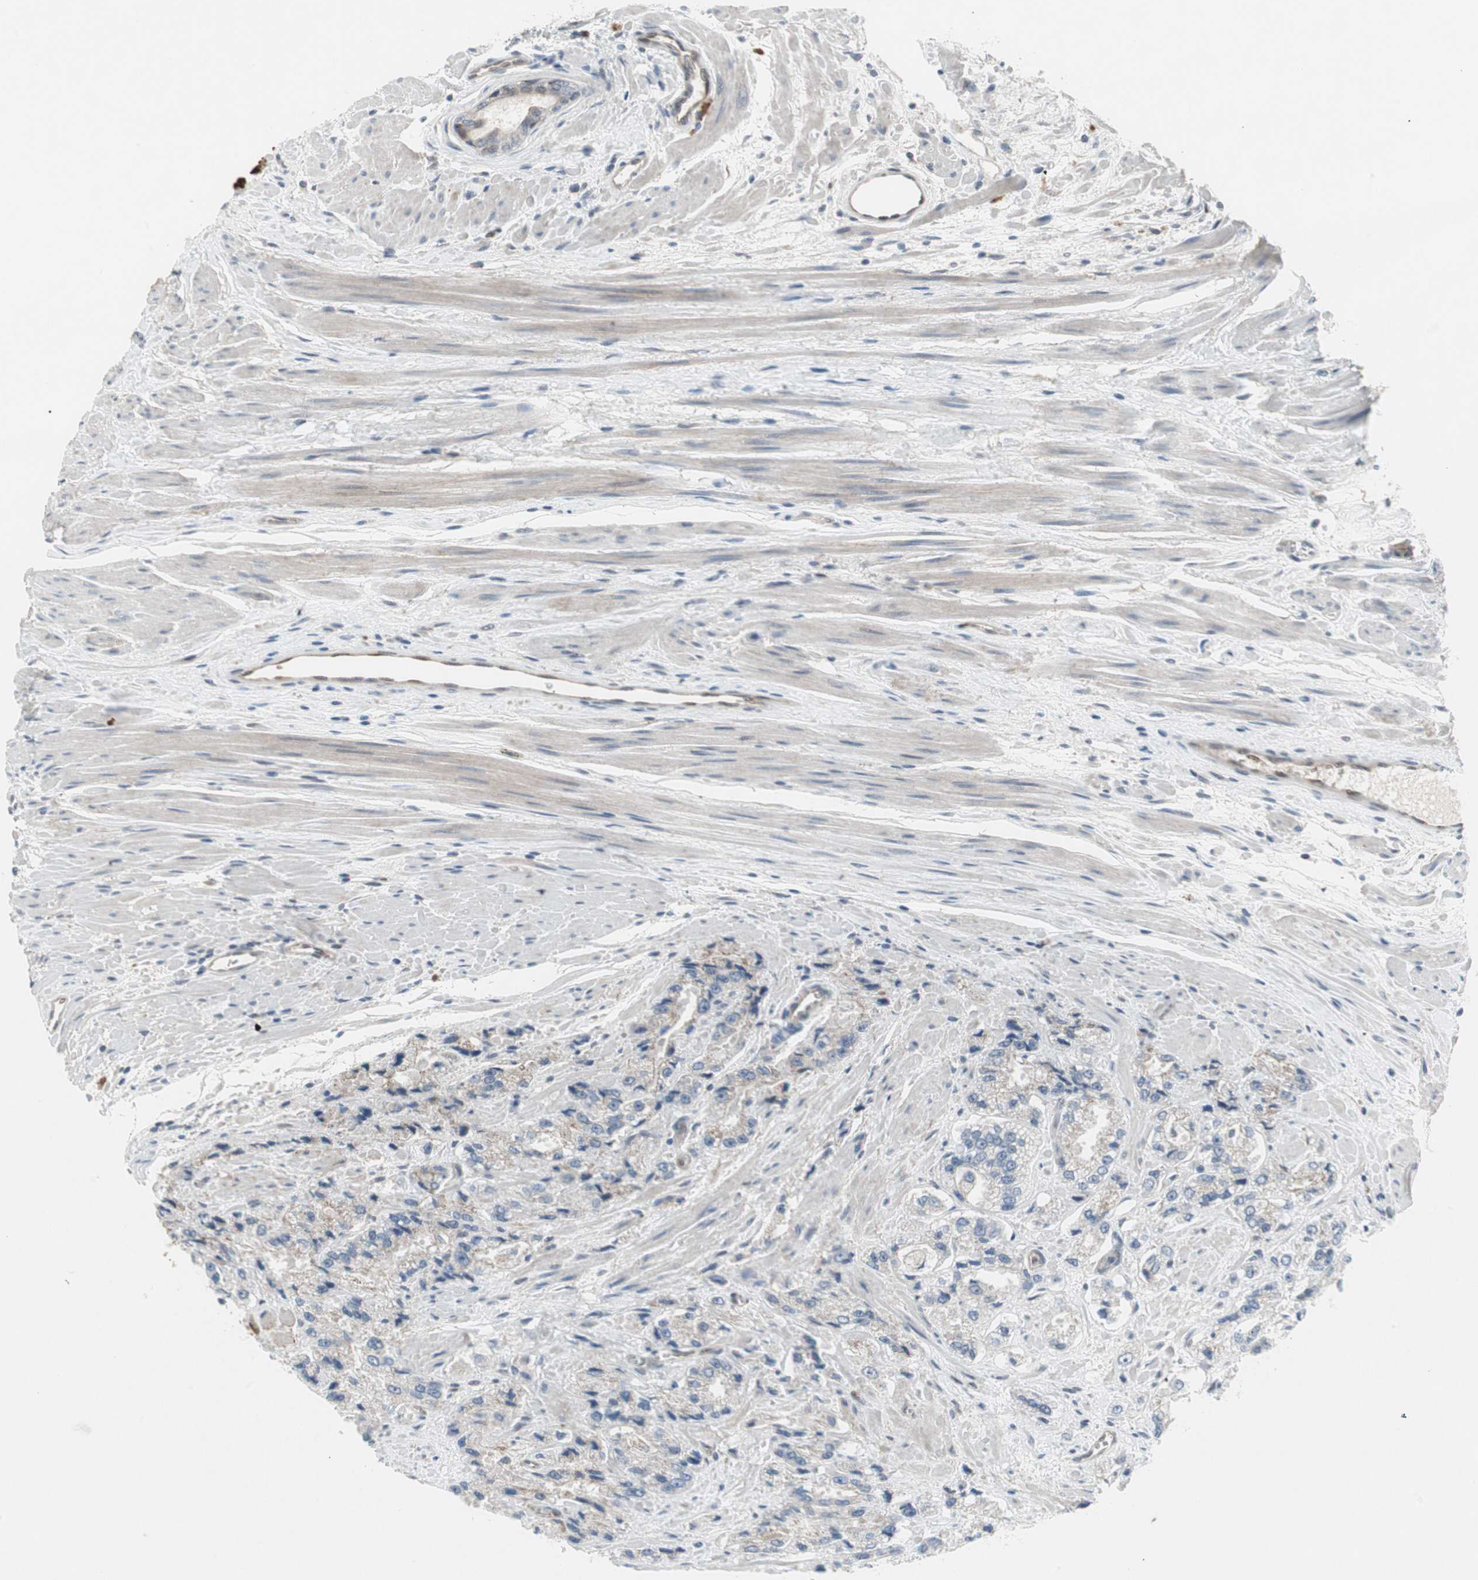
{"staining": {"intensity": "weak", "quantity": "25%-75%", "location": "cytoplasmic/membranous"}, "tissue": "prostate cancer", "cell_type": "Tumor cells", "image_type": "cancer", "snomed": [{"axis": "morphology", "description": "Adenocarcinoma, High grade"}, {"axis": "topography", "description": "Prostate"}], "caption": "This is a histology image of IHC staining of prostate cancer, which shows weak staining in the cytoplasmic/membranous of tumor cells.", "gene": "CAND2", "patient": {"sex": "male", "age": 58}}